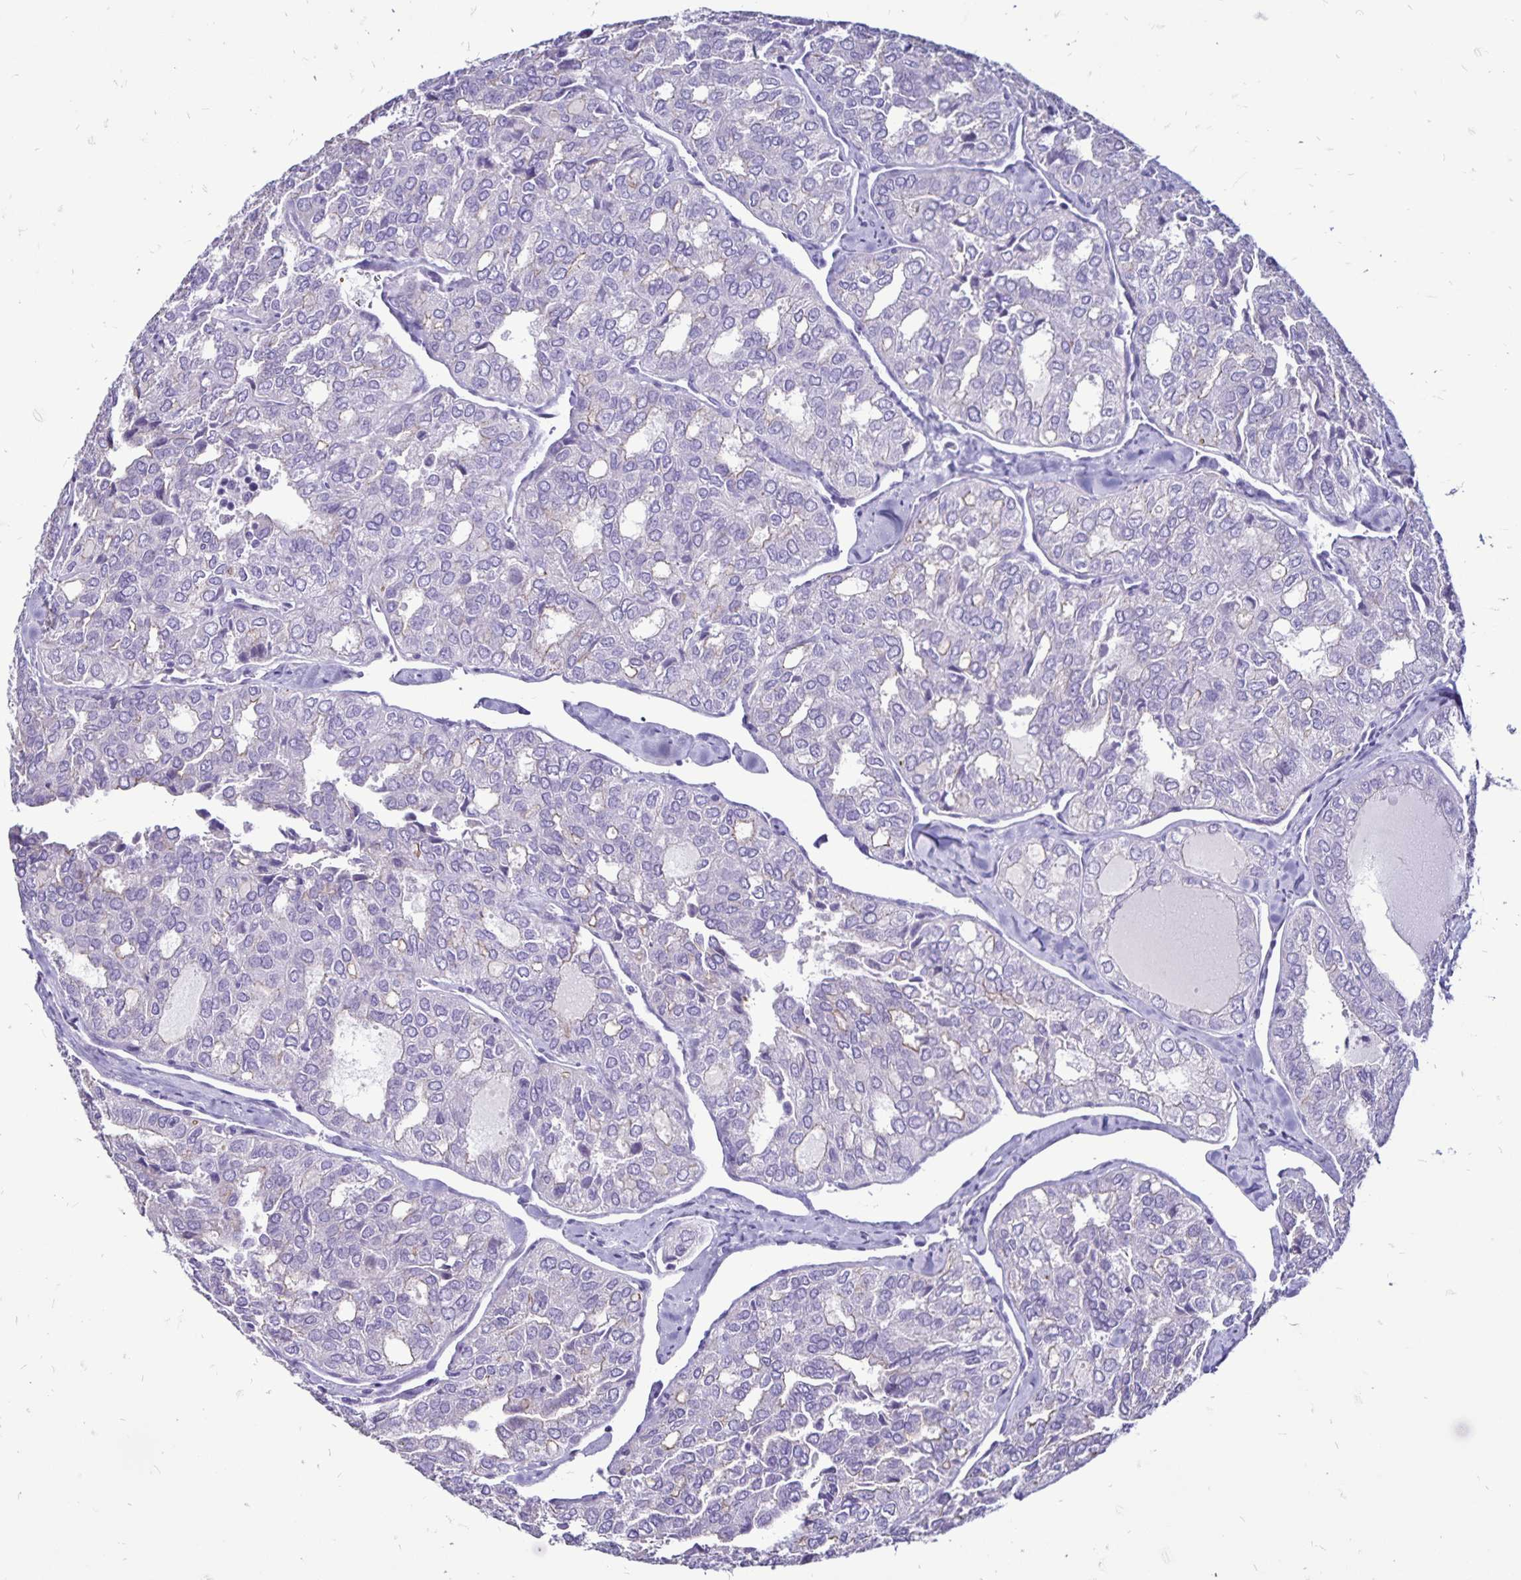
{"staining": {"intensity": "negative", "quantity": "none", "location": "none"}, "tissue": "thyroid cancer", "cell_type": "Tumor cells", "image_type": "cancer", "snomed": [{"axis": "morphology", "description": "Follicular adenoma carcinoma, NOS"}, {"axis": "topography", "description": "Thyroid gland"}], "caption": "A high-resolution photomicrograph shows IHC staining of thyroid follicular adenoma carcinoma, which reveals no significant staining in tumor cells.", "gene": "EVPL", "patient": {"sex": "male", "age": 75}}